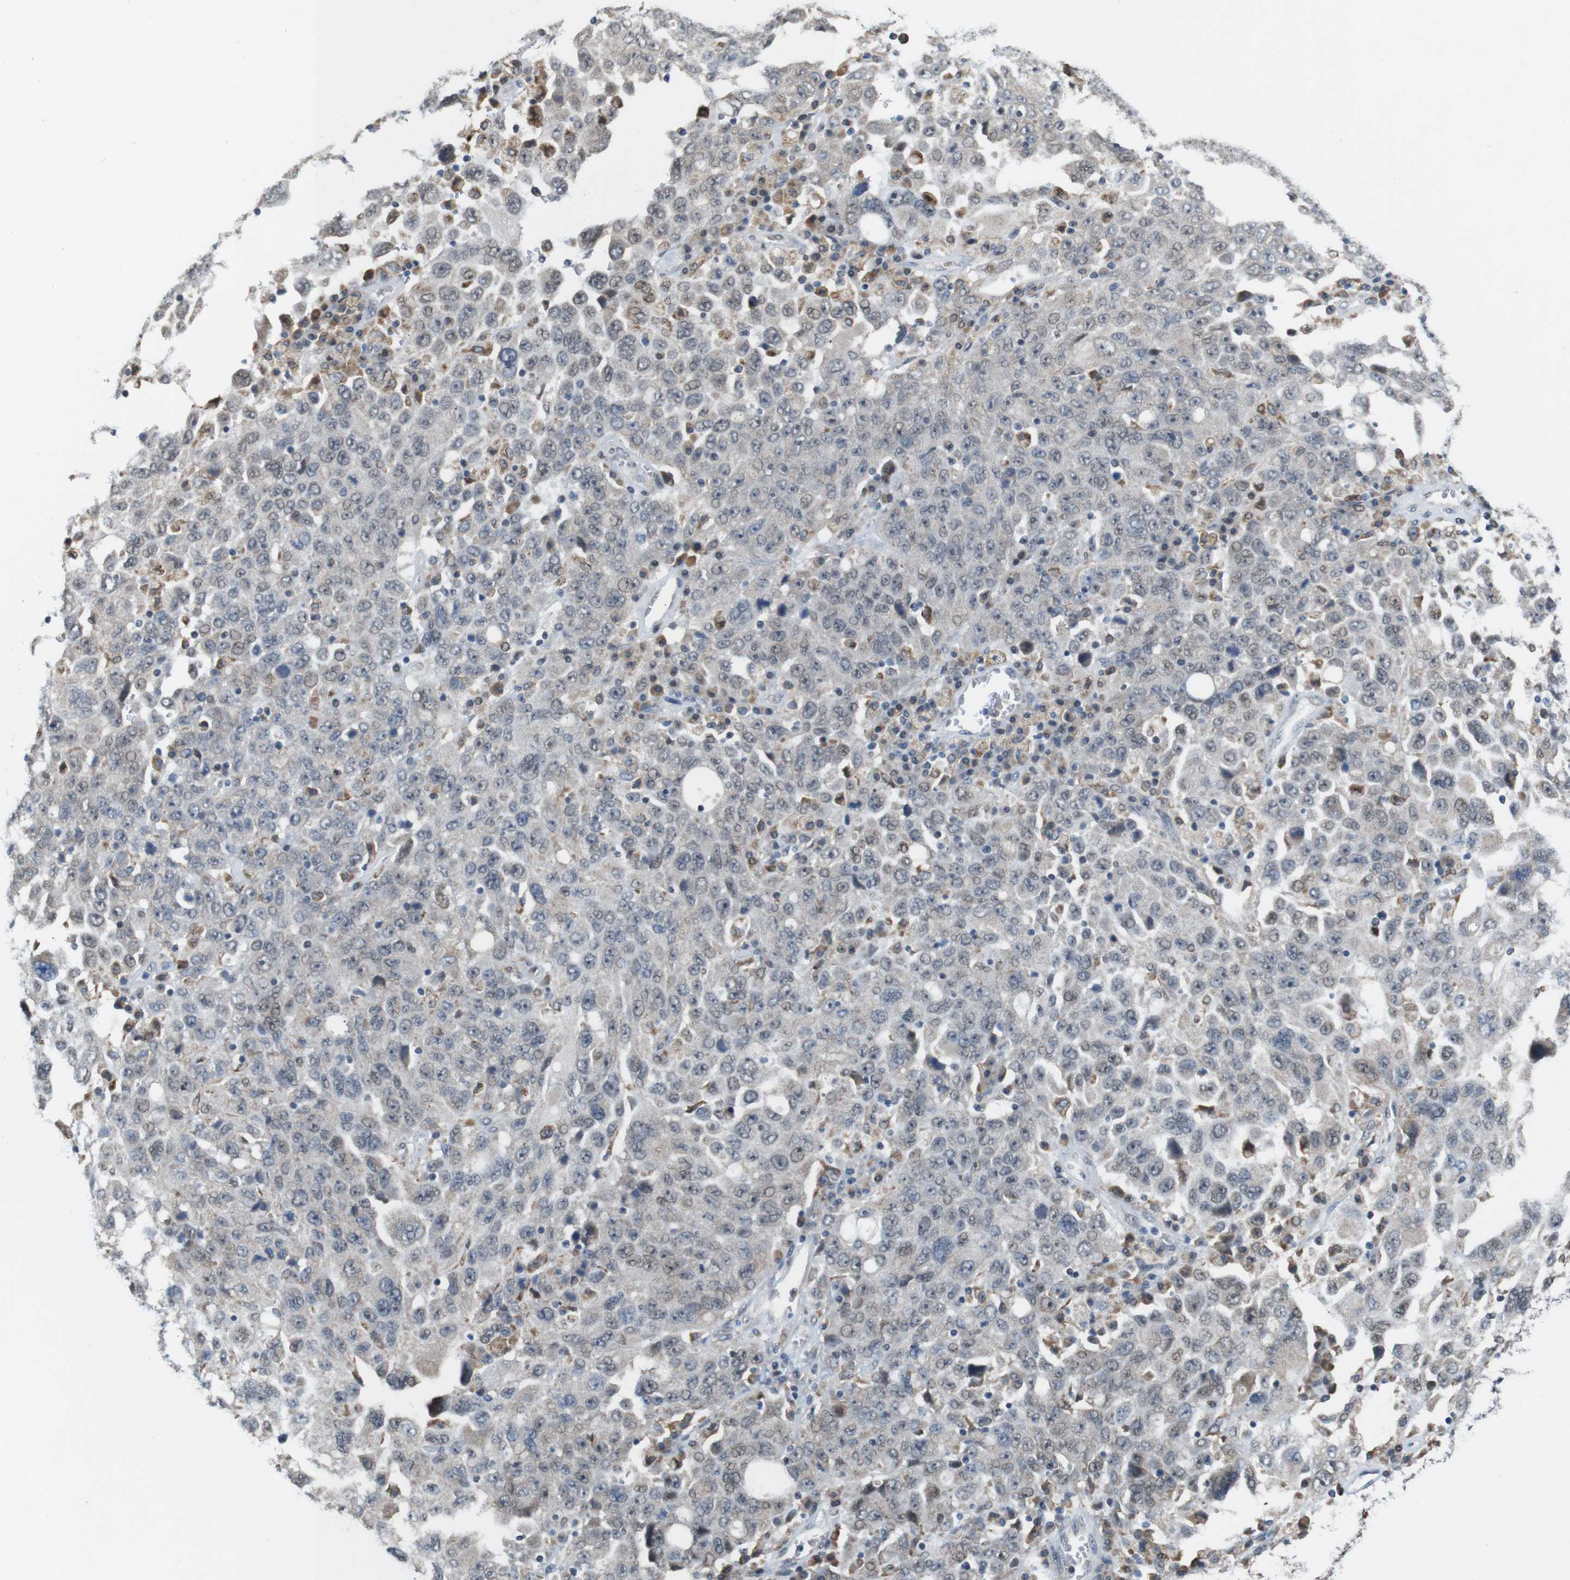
{"staining": {"intensity": "moderate", "quantity": "<25%", "location": "cytoplasmic/membranous,nuclear"}, "tissue": "ovarian cancer", "cell_type": "Tumor cells", "image_type": "cancer", "snomed": [{"axis": "morphology", "description": "Carcinoma, endometroid"}, {"axis": "topography", "description": "Ovary"}], "caption": "Ovarian cancer stained with a protein marker exhibits moderate staining in tumor cells.", "gene": "PNMA8A", "patient": {"sex": "female", "age": 62}}